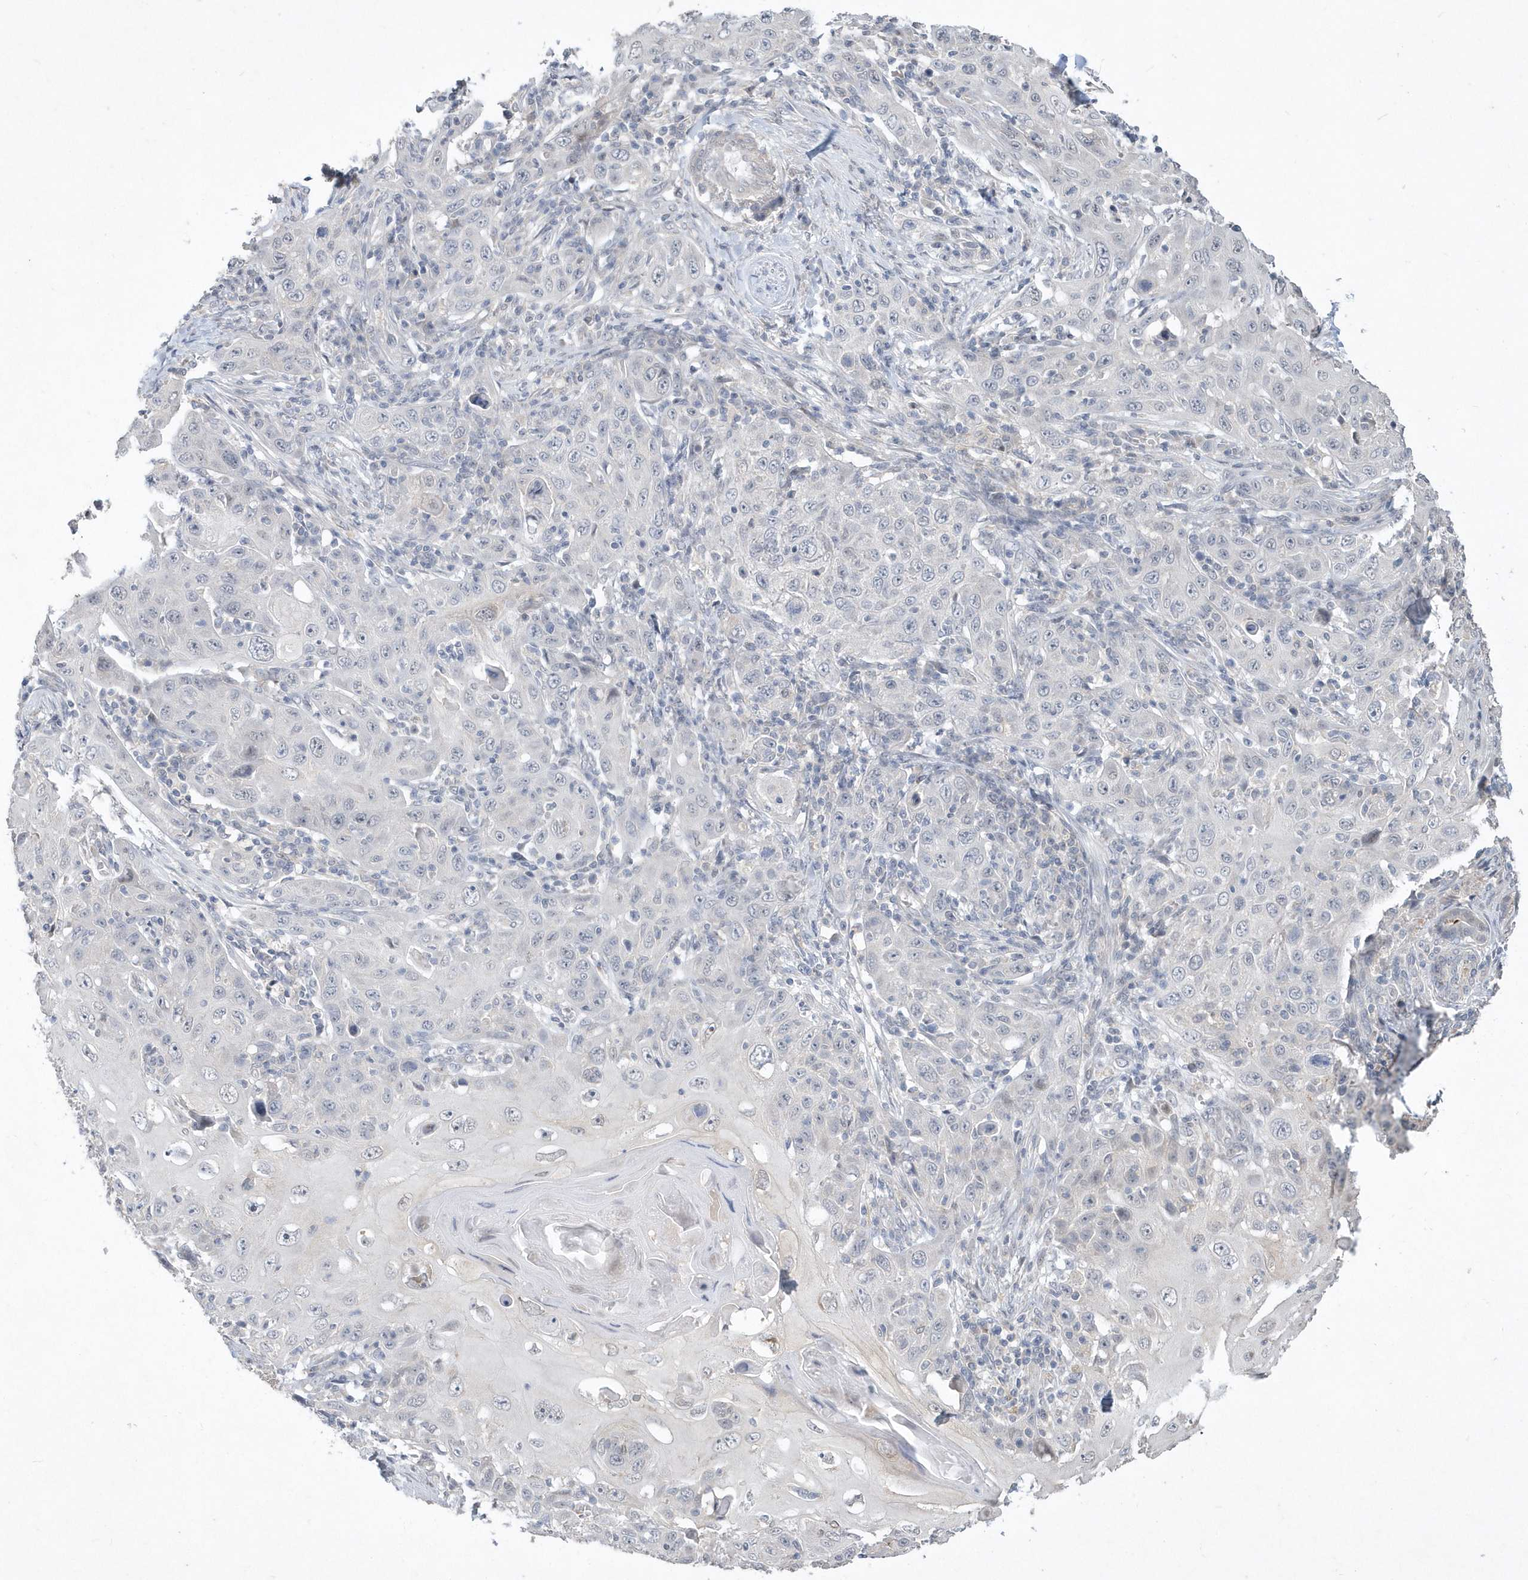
{"staining": {"intensity": "negative", "quantity": "none", "location": "none"}, "tissue": "skin cancer", "cell_type": "Tumor cells", "image_type": "cancer", "snomed": [{"axis": "morphology", "description": "Squamous cell carcinoma, NOS"}, {"axis": "topography", "description": "Skin"}], "caption": "A photomicrograph of squamous cell carcinoma (skin) stained for a protein shows no brown staining in tumor cells. (DAB (3,3'-diaminobenzidine) immunohistochemistry (IHC), high magnification).", "gene": "TSPEAR", "patient": {"sex": "female", "age": 88}}